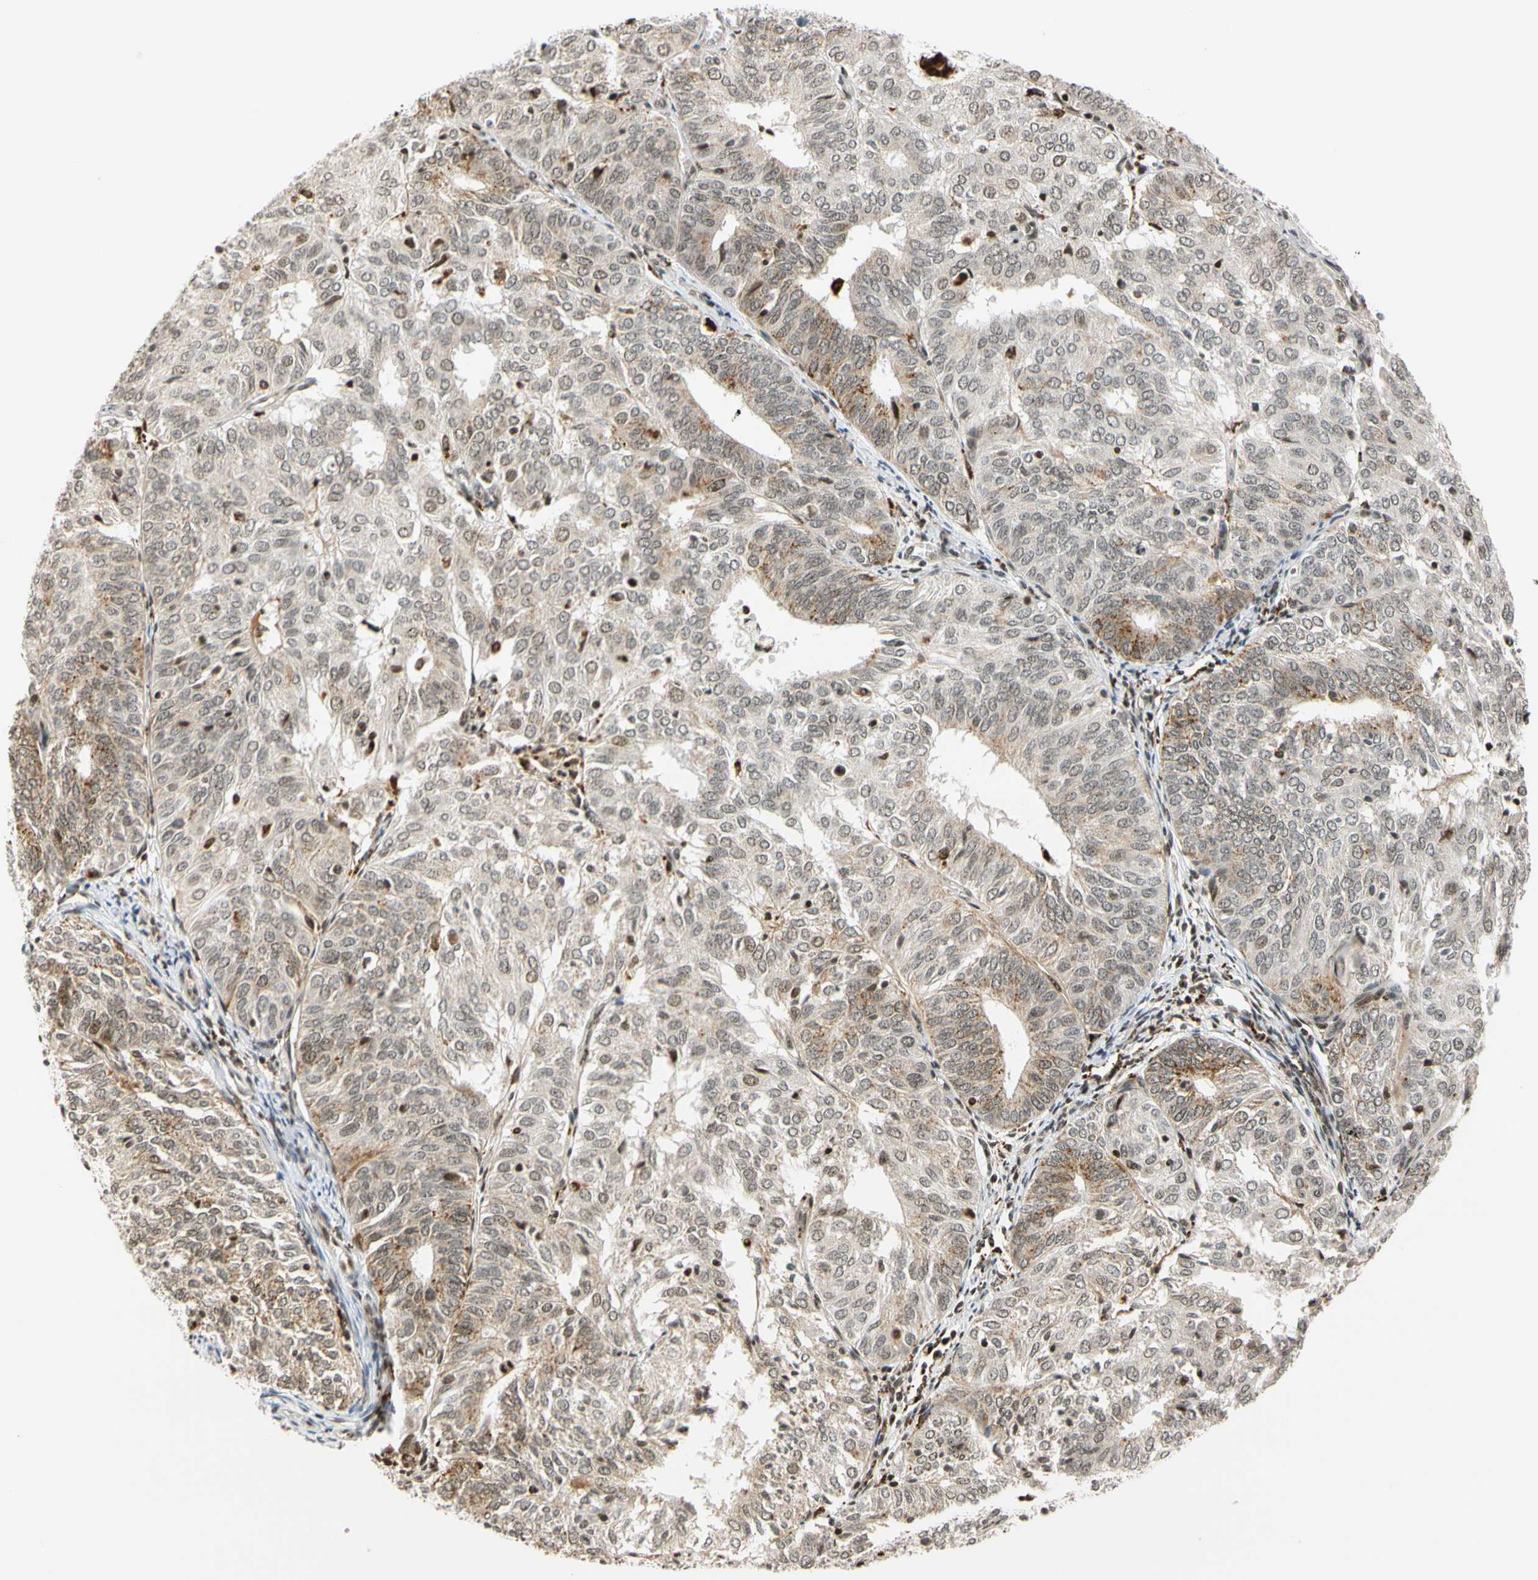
{"staining": {"intensity": "moderate", "quantity": "<25%", "location": "cytoplasmic/membranous"}, "tissue": "endometrial cancer", "cell_type": "Tumor cells", "image_type": "cancer", "snomed": [{"axis": "morphology", "description": "Adenocarcinoma, NOS"}, {"axis": "topography", "description": "Uterus"}], "caption": "The micrograph reveals staining of endometrial cancer (adenocarcinoma), revealing moderate cytoplasmic/membranous protein expression (brown color) within tumor cells. The staining was performed using DAB (3,3'-diaminobenzidine) to visualize the protein expression in brown, while the nuclei were stained in blue with hematoxylin (Magnification: 20x).", "gene": "CDK7", "patient": {"sex": "female", "age": 60}}